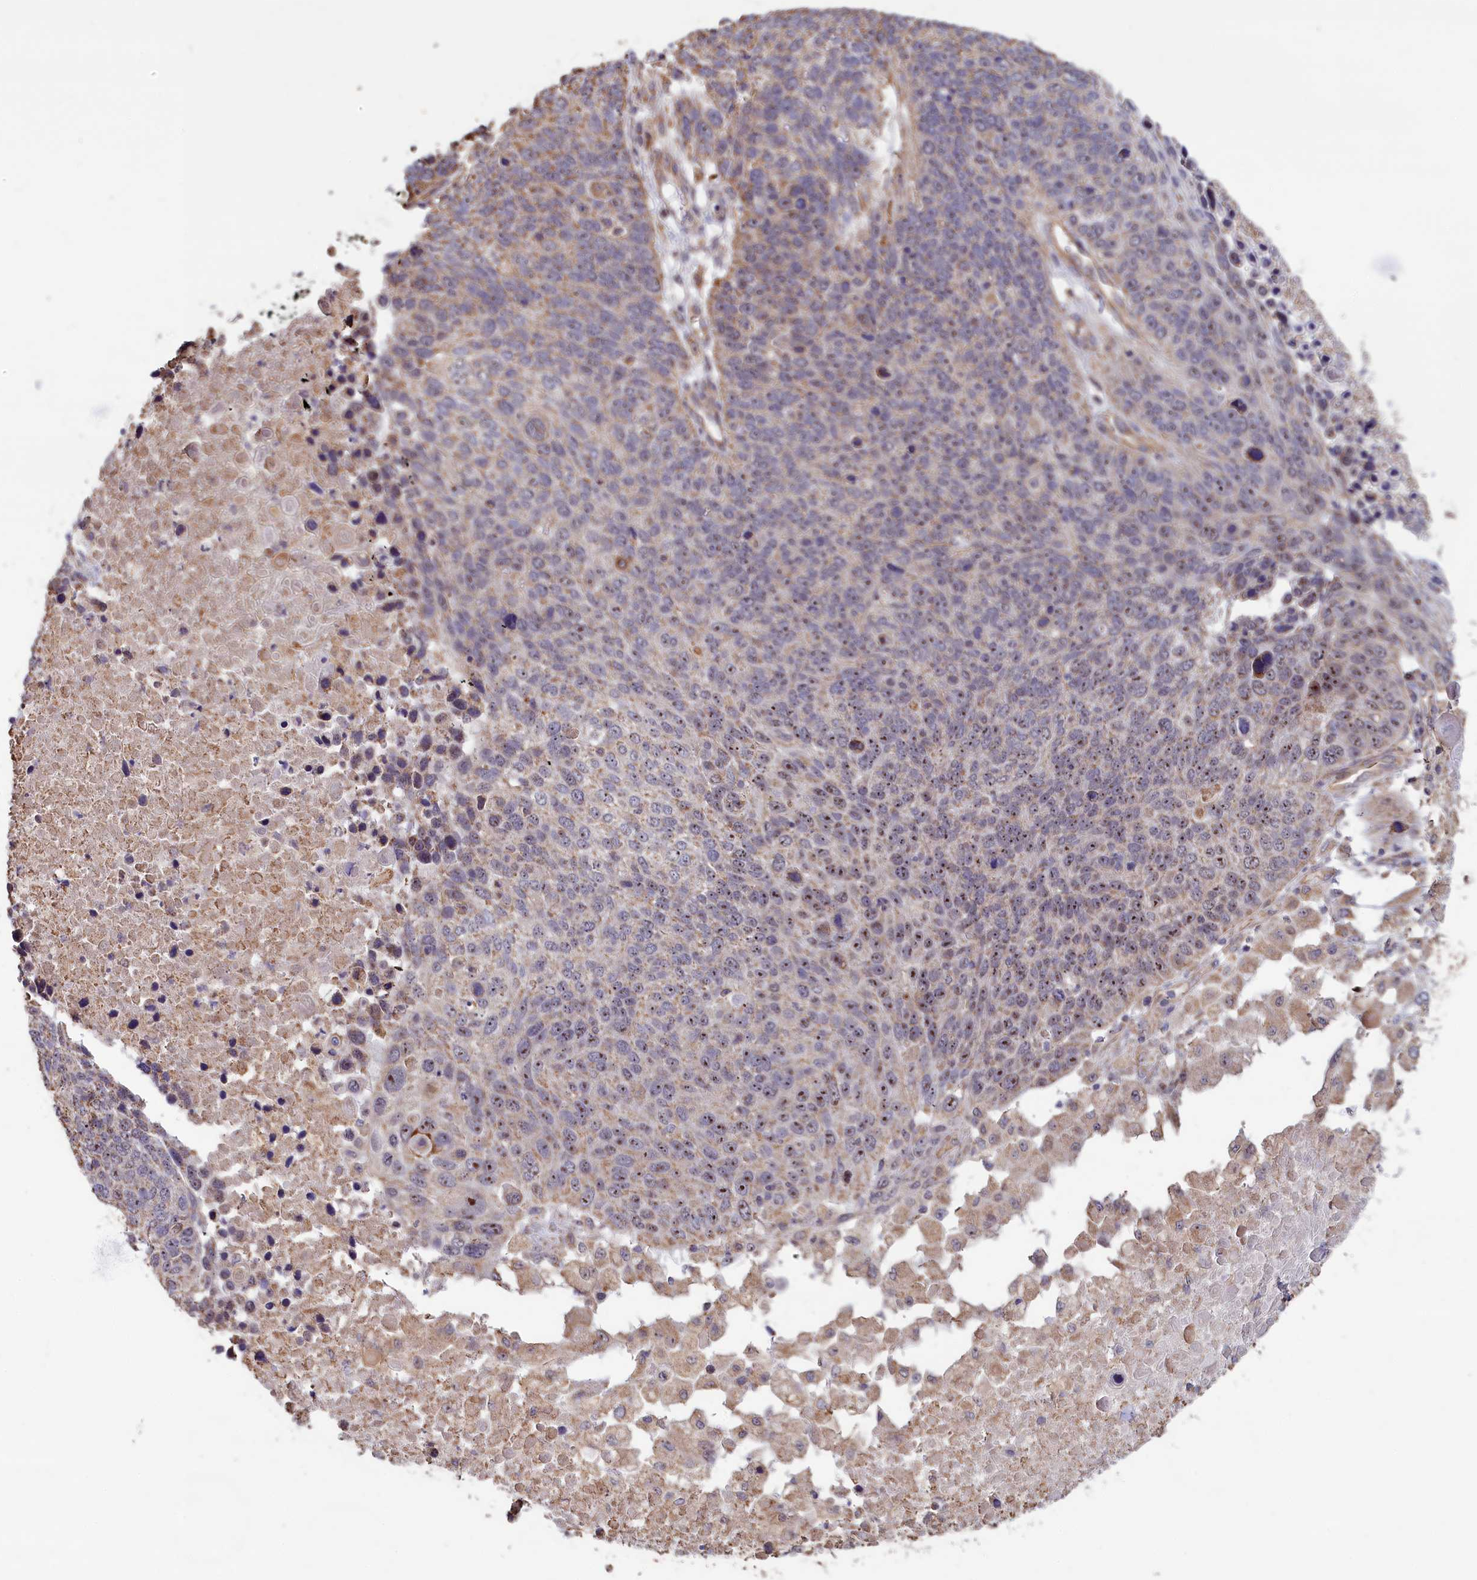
{"staining": {"intensity": "moderate", "quantity": "25%-75%", "location": "cytoplasmic/membranous,nuclear"}, "tissue": "lung cancer", "cell_type": "Tumor cells", "image_type": "cancer", "snomed": [{"axis": "morphology", "description": "Normal tissue, NOS"}, {"axis": "morphology", "description": "Squamous cell carcinoma, NOS"}, {"axis": "topography", "description": "Lymph node"}, {"axis": "topography", "description": "Lung"}], "caption": "Lung cancer (squamous cell carcinoma) stained for a protein demonstrates moderate cytoplasmic/membranous and nuclear positivity in tumor cells.", "gene": "ZNF816", "patient": {"sex": "male", "age": 66}}